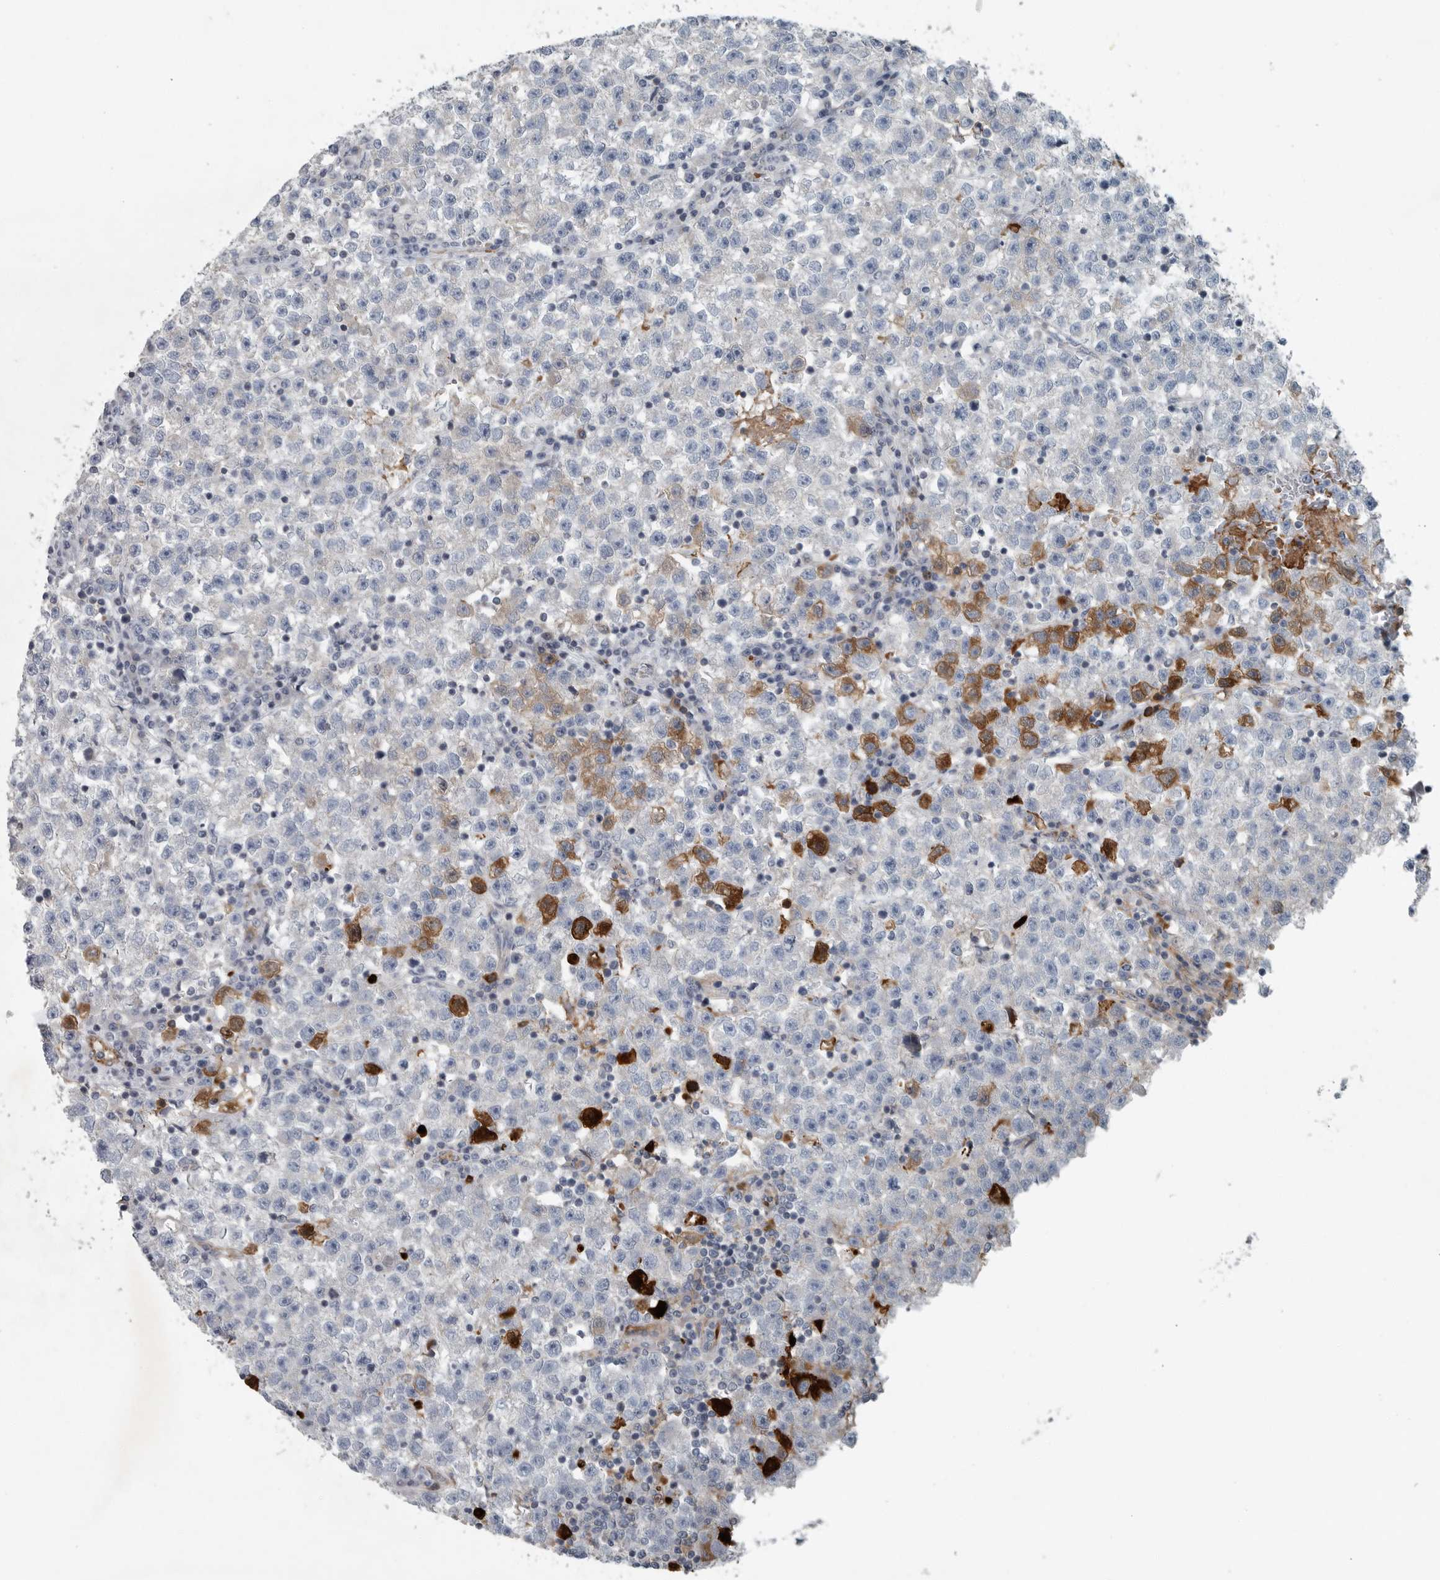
{"staining": {"intensity": "negative", "quantity": "none", "location": "none"}, "tissue": "testis cancer", "cell_type": "Tumor cells", "image_type": "cancer", "snomed": [{"axis": "morphology", "description": "Seminoma, NOS"}, {"axis": "topography", "description": "Testis"}], "caption": "Testis cancer (seminoma) stained for a protein using immunohistochemistry (IHC) shows no expression tumor cells.", "gene": "MPP3", "patient": {"sex": "male", "age": 22}}